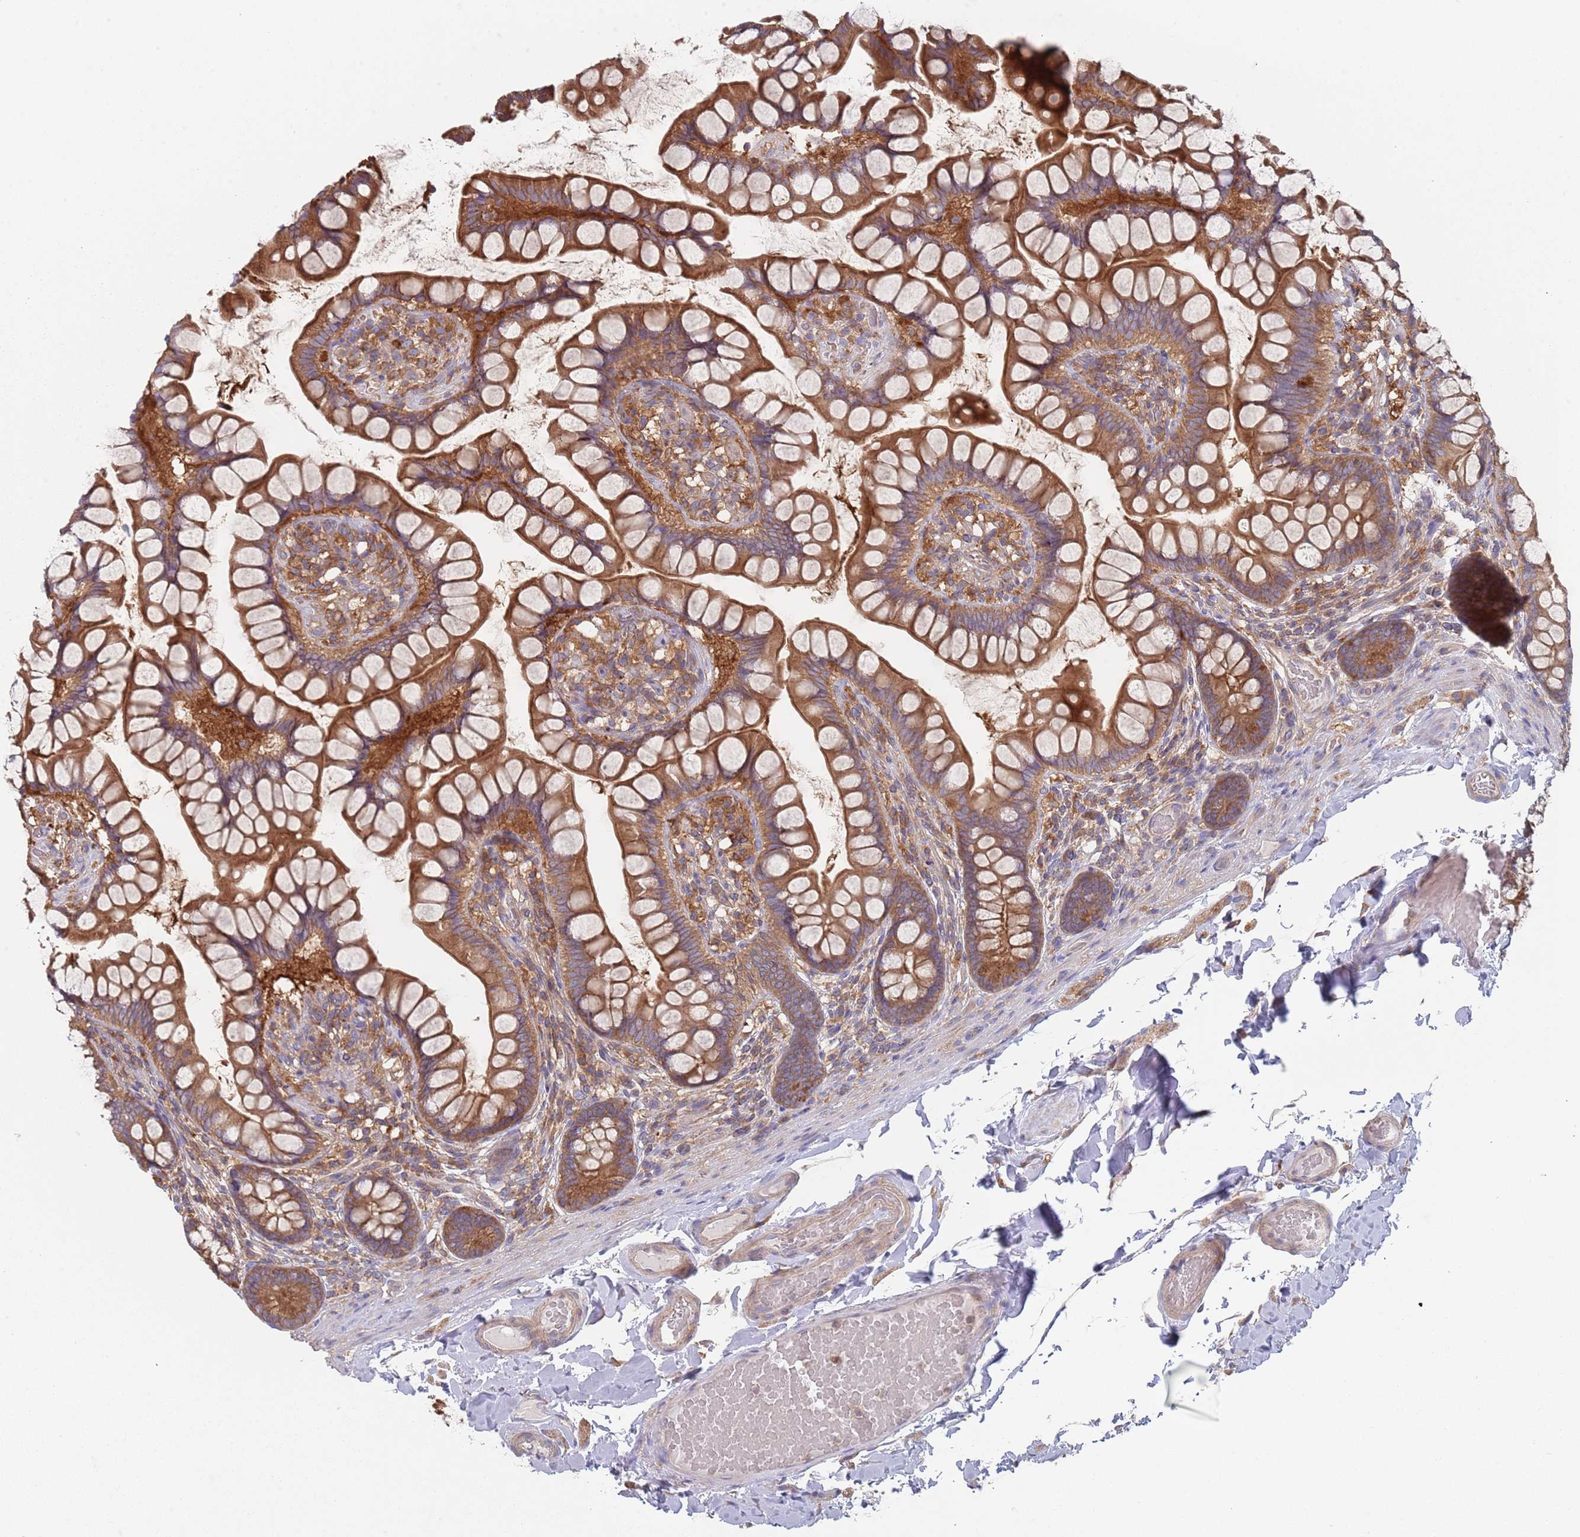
{"staining": {"intensity": "strong", "quantity": ">75%", "location": "cytoplasmic/membranous"}, "tissue": "small intestine", "cell_type": "Glandular cells", "image_type": "normal", "snomed": [{"axis": "morphology", "description": "Normal tissue, NOS"}, {"axis": "topography", "description": "Small intestine"}], "caption": "This image displays benign small intestine stained with immunohistochemistry (IHC) to label a protein in brown. The cytoplasmic/membranous of glandular cells show strong positivity for the protein. Nuclei are counter-stained blue.", "gene": "GDI1", "patient": {"sex": "male", "age": 70}}